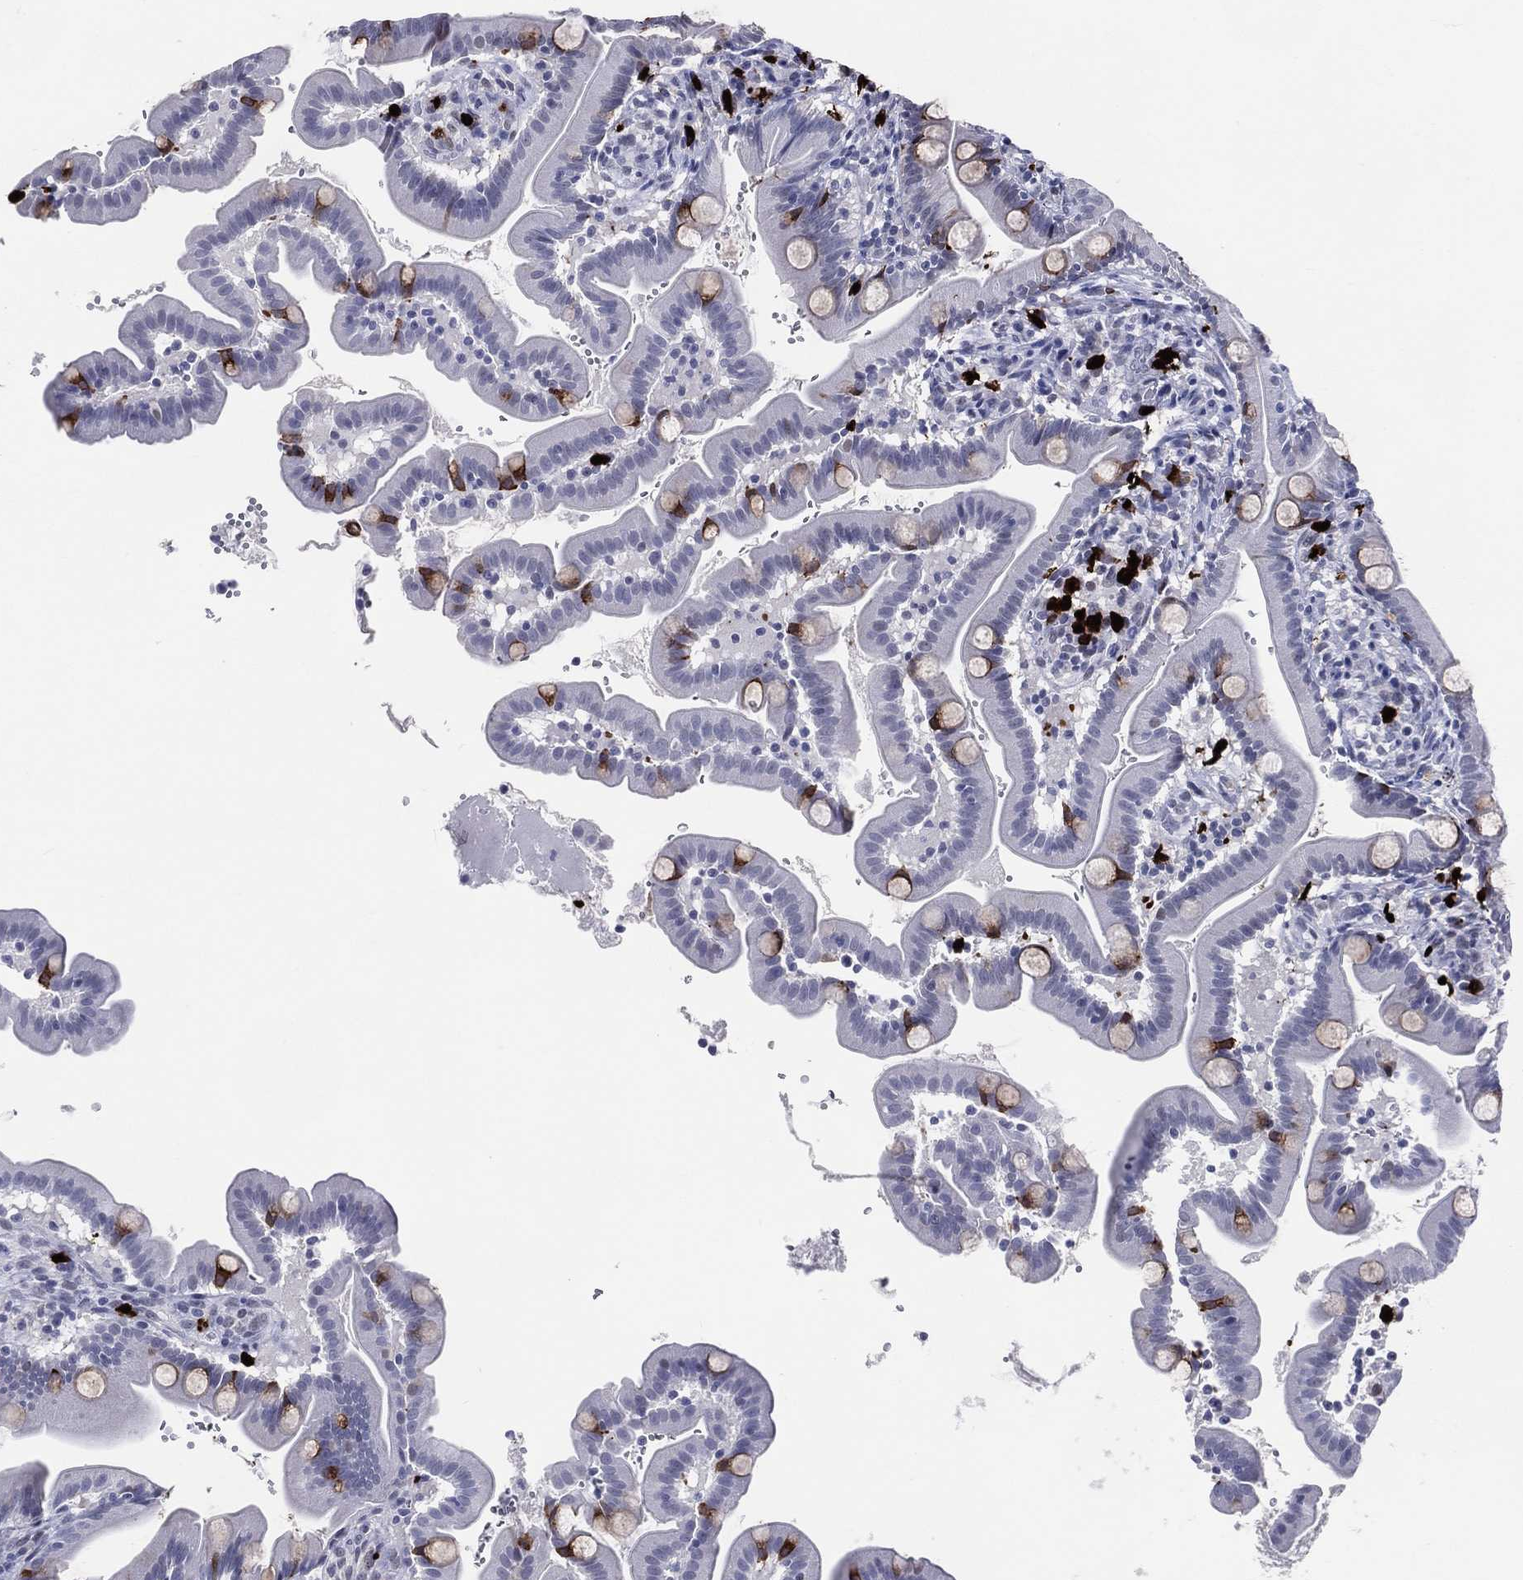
{"staining": {"intensity": "moderate", "quantity": "<25%", "location": "cytoplasmic/membranous"}, "tissue": "small intestine", "cell_type": "Glandular cells", "image_type": "normal", "snomed": [{"axis": "morphology", "description": "Normal tissue, NOS"}, {"axis": "topography", "description": "Small intestine"}], "caption": "Brown immunohistochemical staining in normal human small intestine displays moderate cytoplasmic/membranous staining in approximately <25% of glandular cells.", "gene": "CFAP58", "patient": {"sex": "female", "age": 44}}